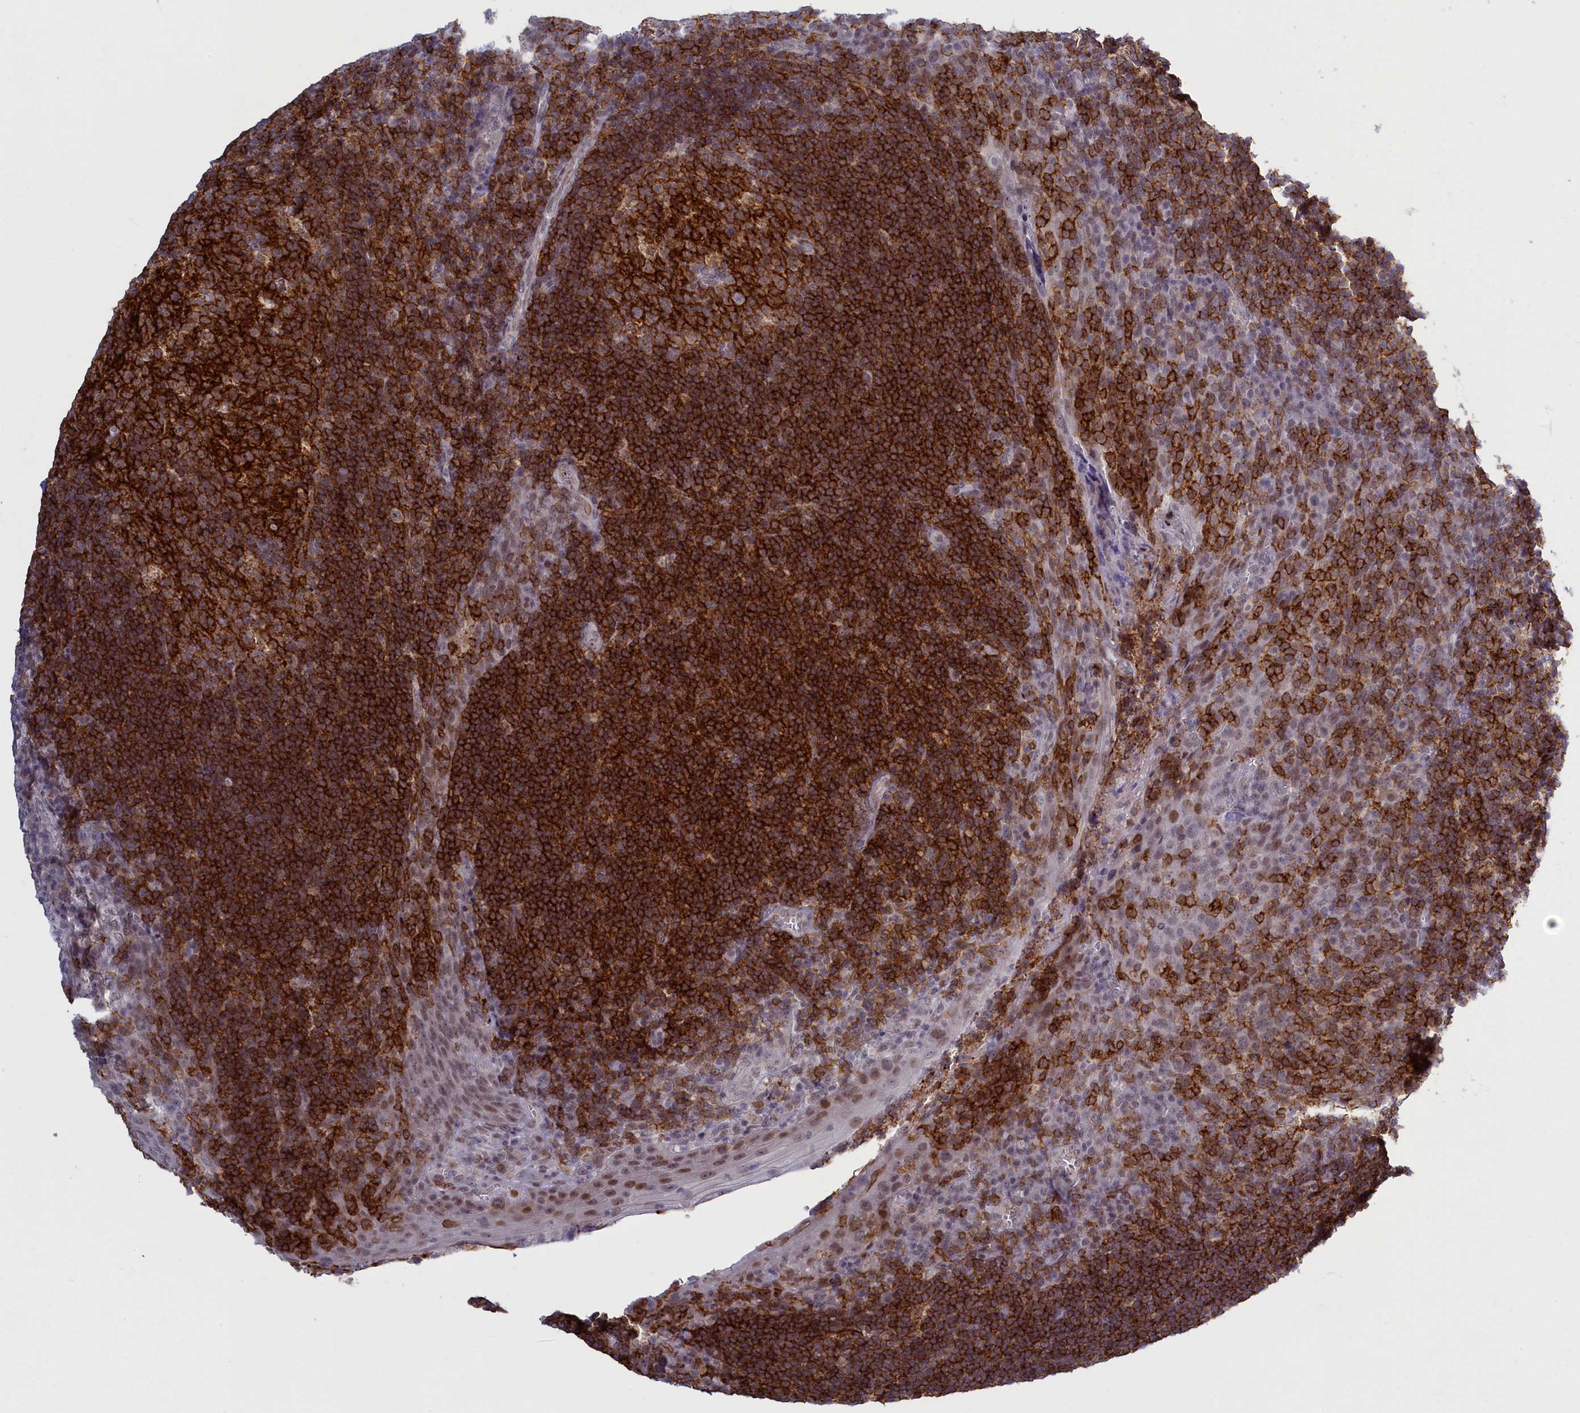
{"staining": {"intensity": "strong", "quantity": ">75%", "location": "cytoplasmic/membranous"}, "tissue": "tonsil", "cell_type": "Germinal center cells", "image_type": "normal", "snomed": [{"axis": "morphology", "description": "Normal tissue, NOS"}, {"axis": "topography", "description": "Tonsil"}], "caption": "Immunohistochemical staining of benign human tonsil displays high levels of strong cytoplasmic/membranous positivity in approximately >75% of germinal center cells.", "gene": "ATF7IP2", "patient": {"sex": "male", "age": 17}}